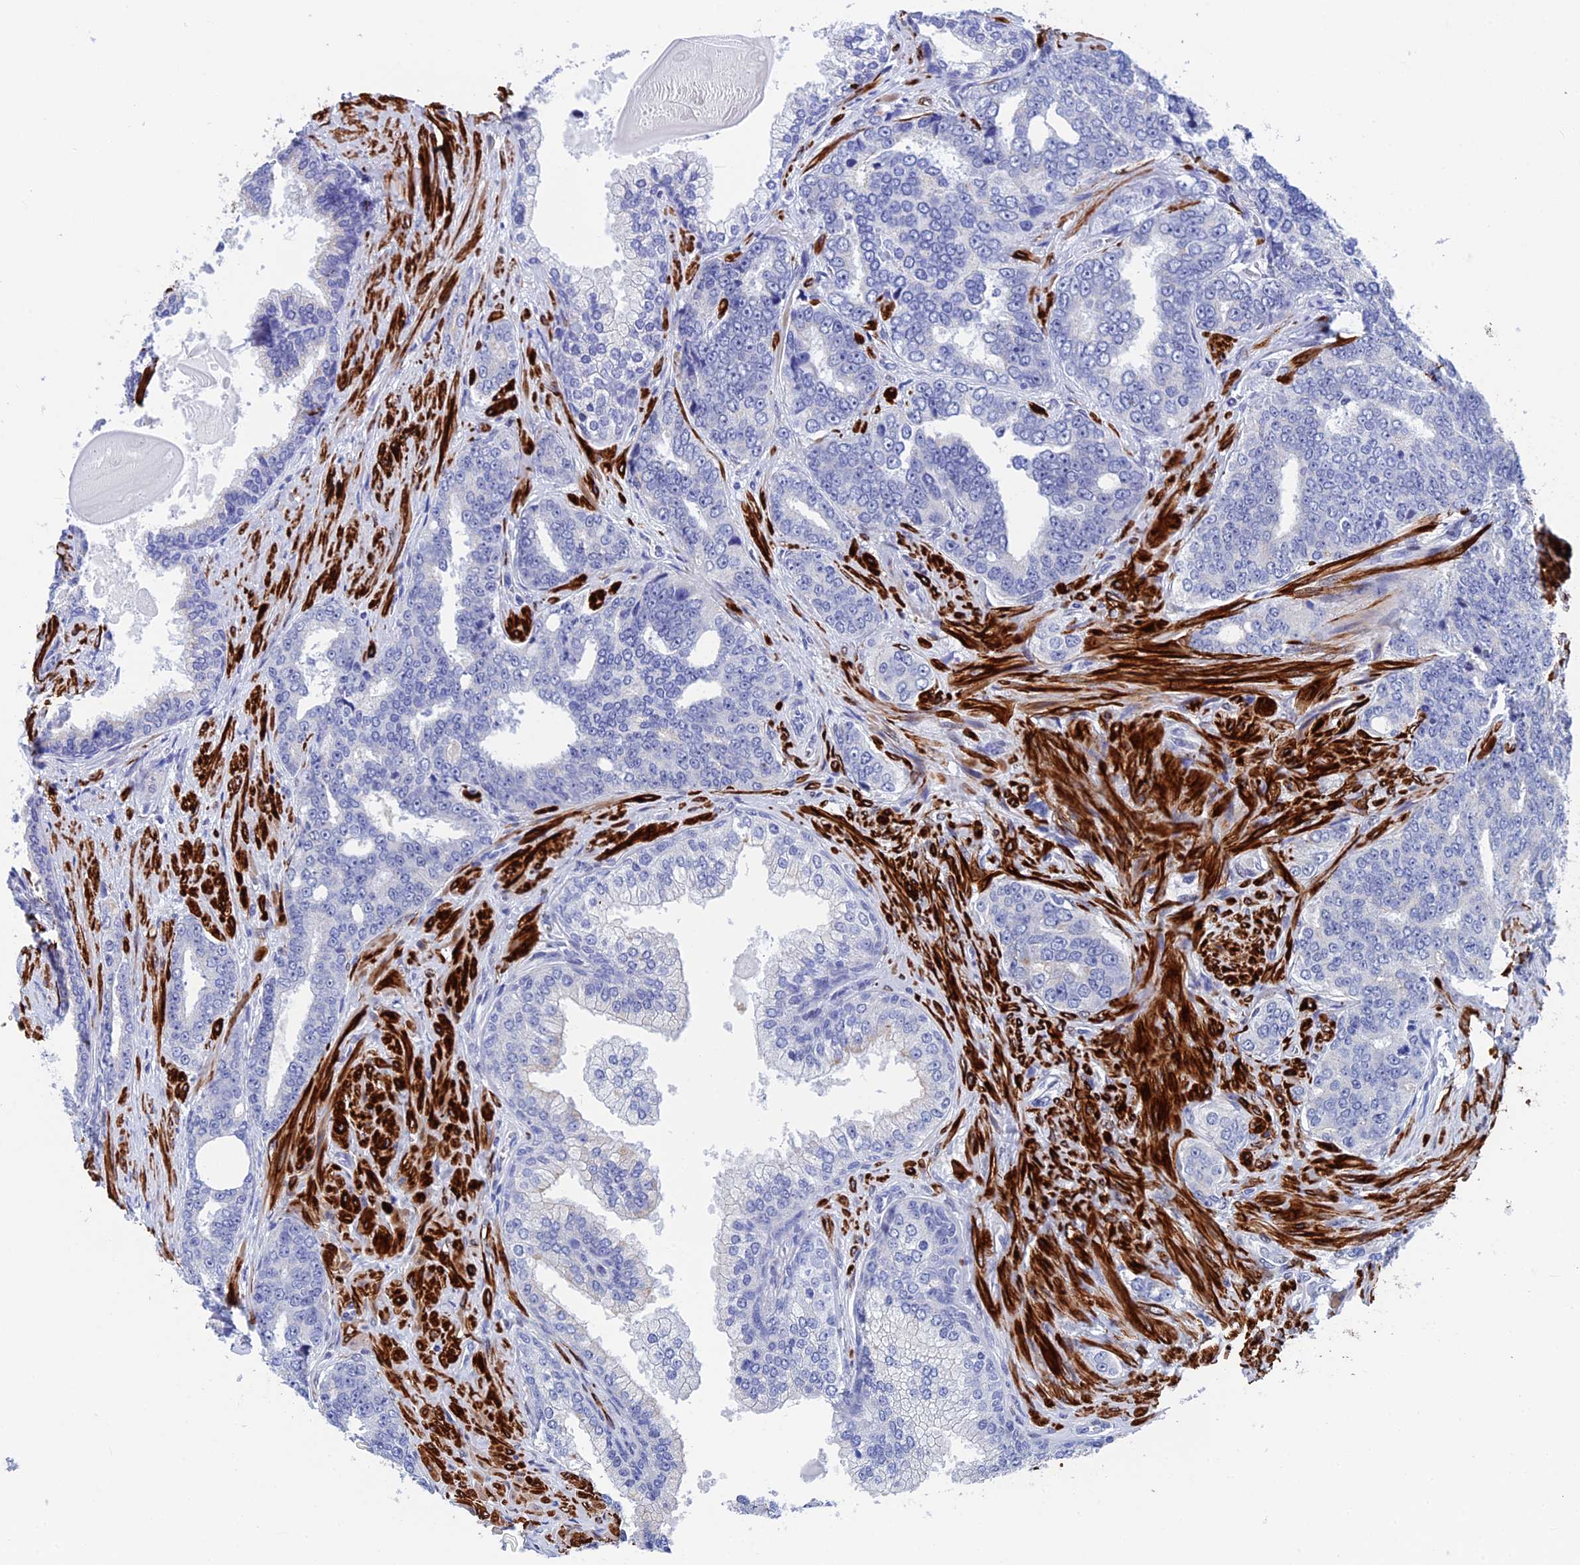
{"staining": {"intensity": "negative", "quantity": "none", "location": "none"}, "tissue": "prostate cancer", "cell_type": "Tumor cells", "image_type": "cancer", "snomed": [{"axis": "morphology", "description": "Adenocarcinoma, High grade"}, {"axis": "topography", "description": "Prostate"}], "caption": "This is an immunohistochemistry (IHC) histopathology image of human prostate cancer. There is no positivity in tumor cells.", "gene": "WDR83", "patient": {"sex": "male", "age": 67}}